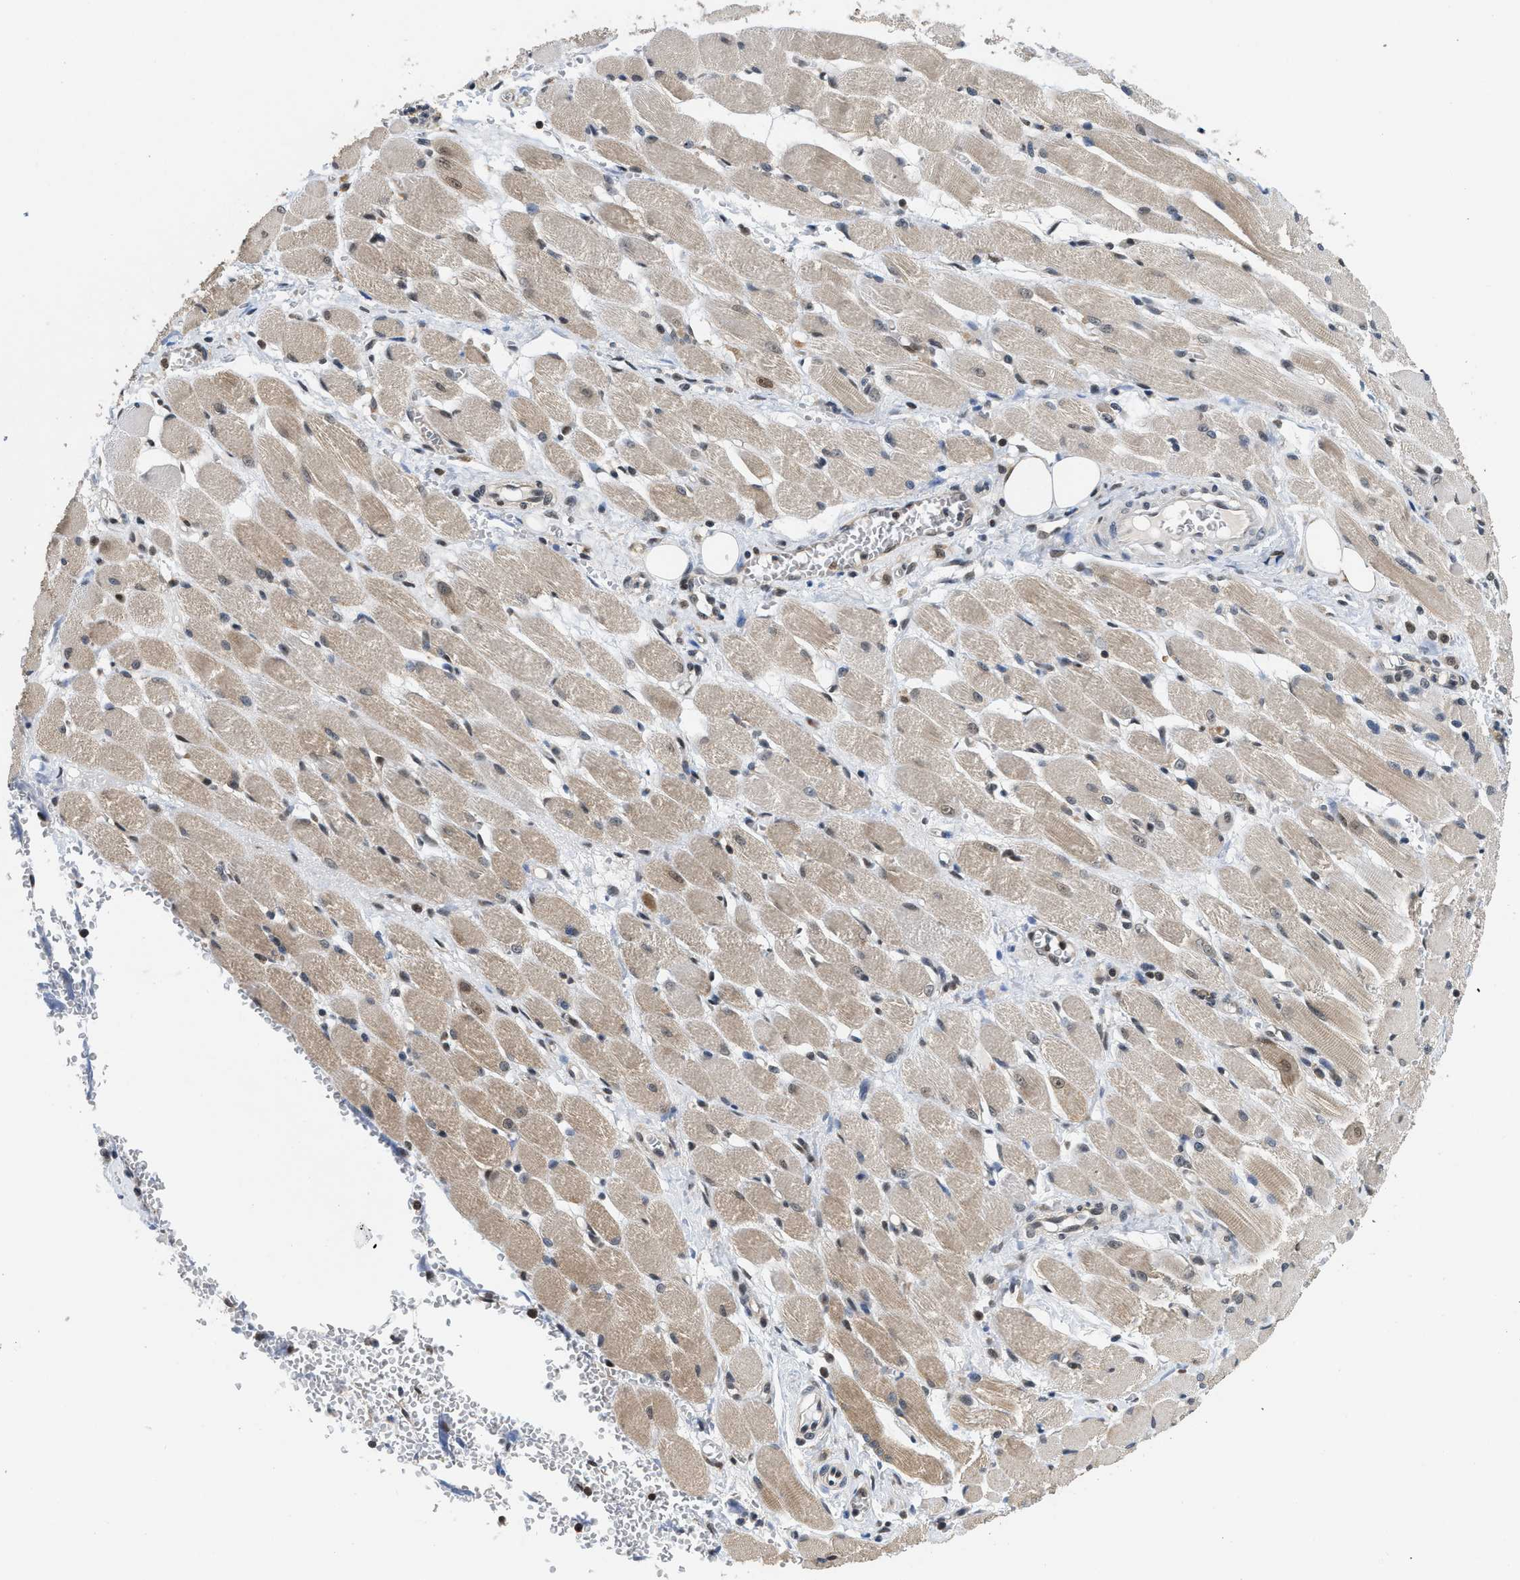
{"staining": {"intensity": "moderate", "quantity": ">75%", "location": "cytoplasmic/membranous,nuclear"}, "tissue": "adipose tissue", "cell_type": "Adipocytes", "image_type": "normal", "snomed": [{"axis": "morphology", "description": "Squamous cell carcinoma, NOS"}, {"axis": "topography", "description": "Oral tissue"}, {"axis": "topography", "description": "Head-Neck"}], "caption": "Immunohistochemistry (IHC) of unremarkable human adipose tissue reveals medium levels of moderate cytoplasmic/membranous,nuclear positivity in approximately >75% of adipocytes.", "gene": "ATF7IP", "patient": {"sex": "female", "age": 50}}